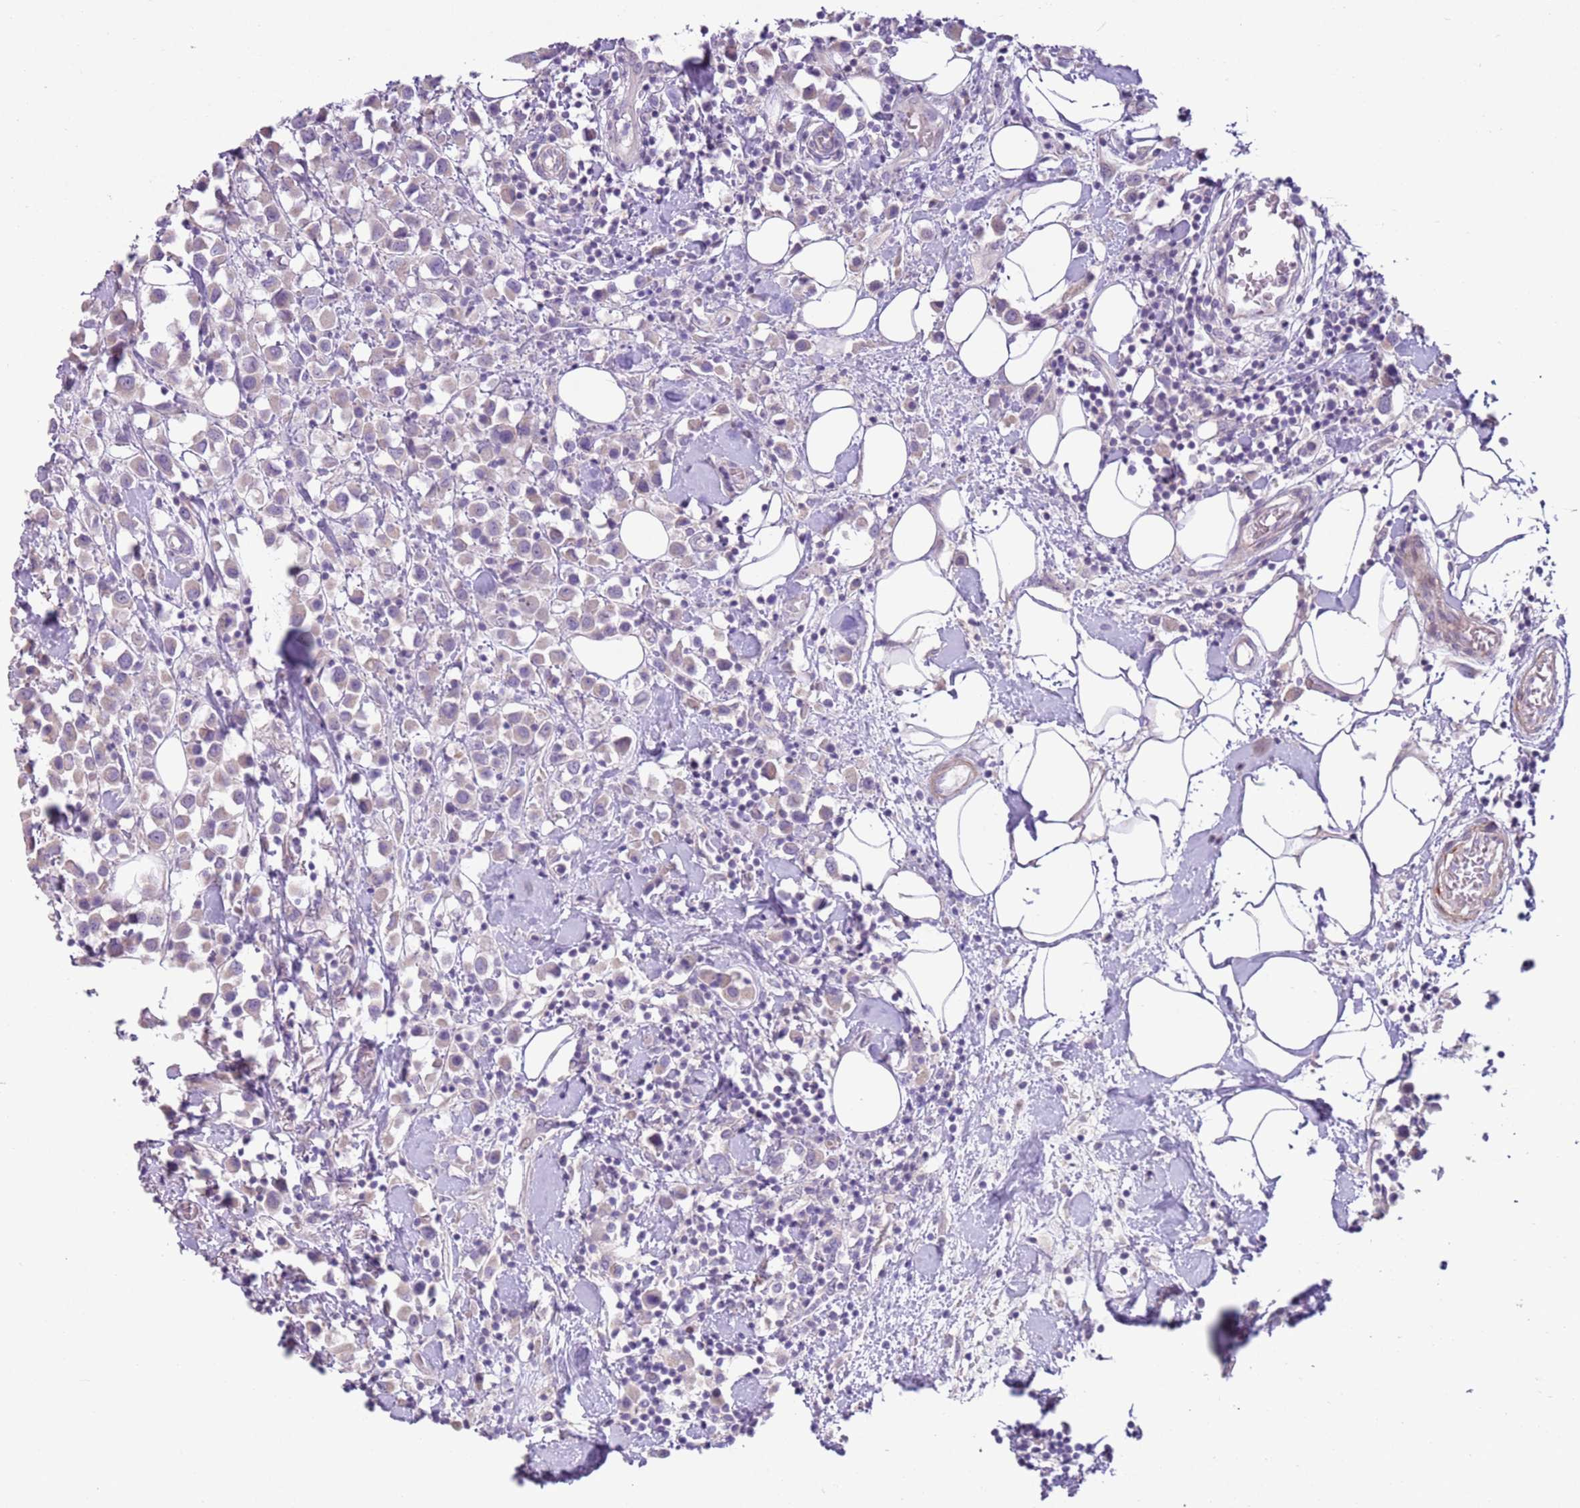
{"staining": {"intensity": "weak", "quantity": "<25%", "location": "cytoplasmic/membranous"}, "tissue": "breast cancer", "cell_type": "Tumor cells", "image_type": "cancer", "snomed": [{"axis": "morphology", "description": "Duct carcinoma"}, {"axis": "topography", "description": "Breast"}], "caption": "IHC photomicrograph of neoplastic tissue: intraductal carcinoma (breast) stained with DAB demonstrates no significant protein positivity in tumor cells.", "gene": "ZNF239", "patient": {"sex": "female", "age": 61}}